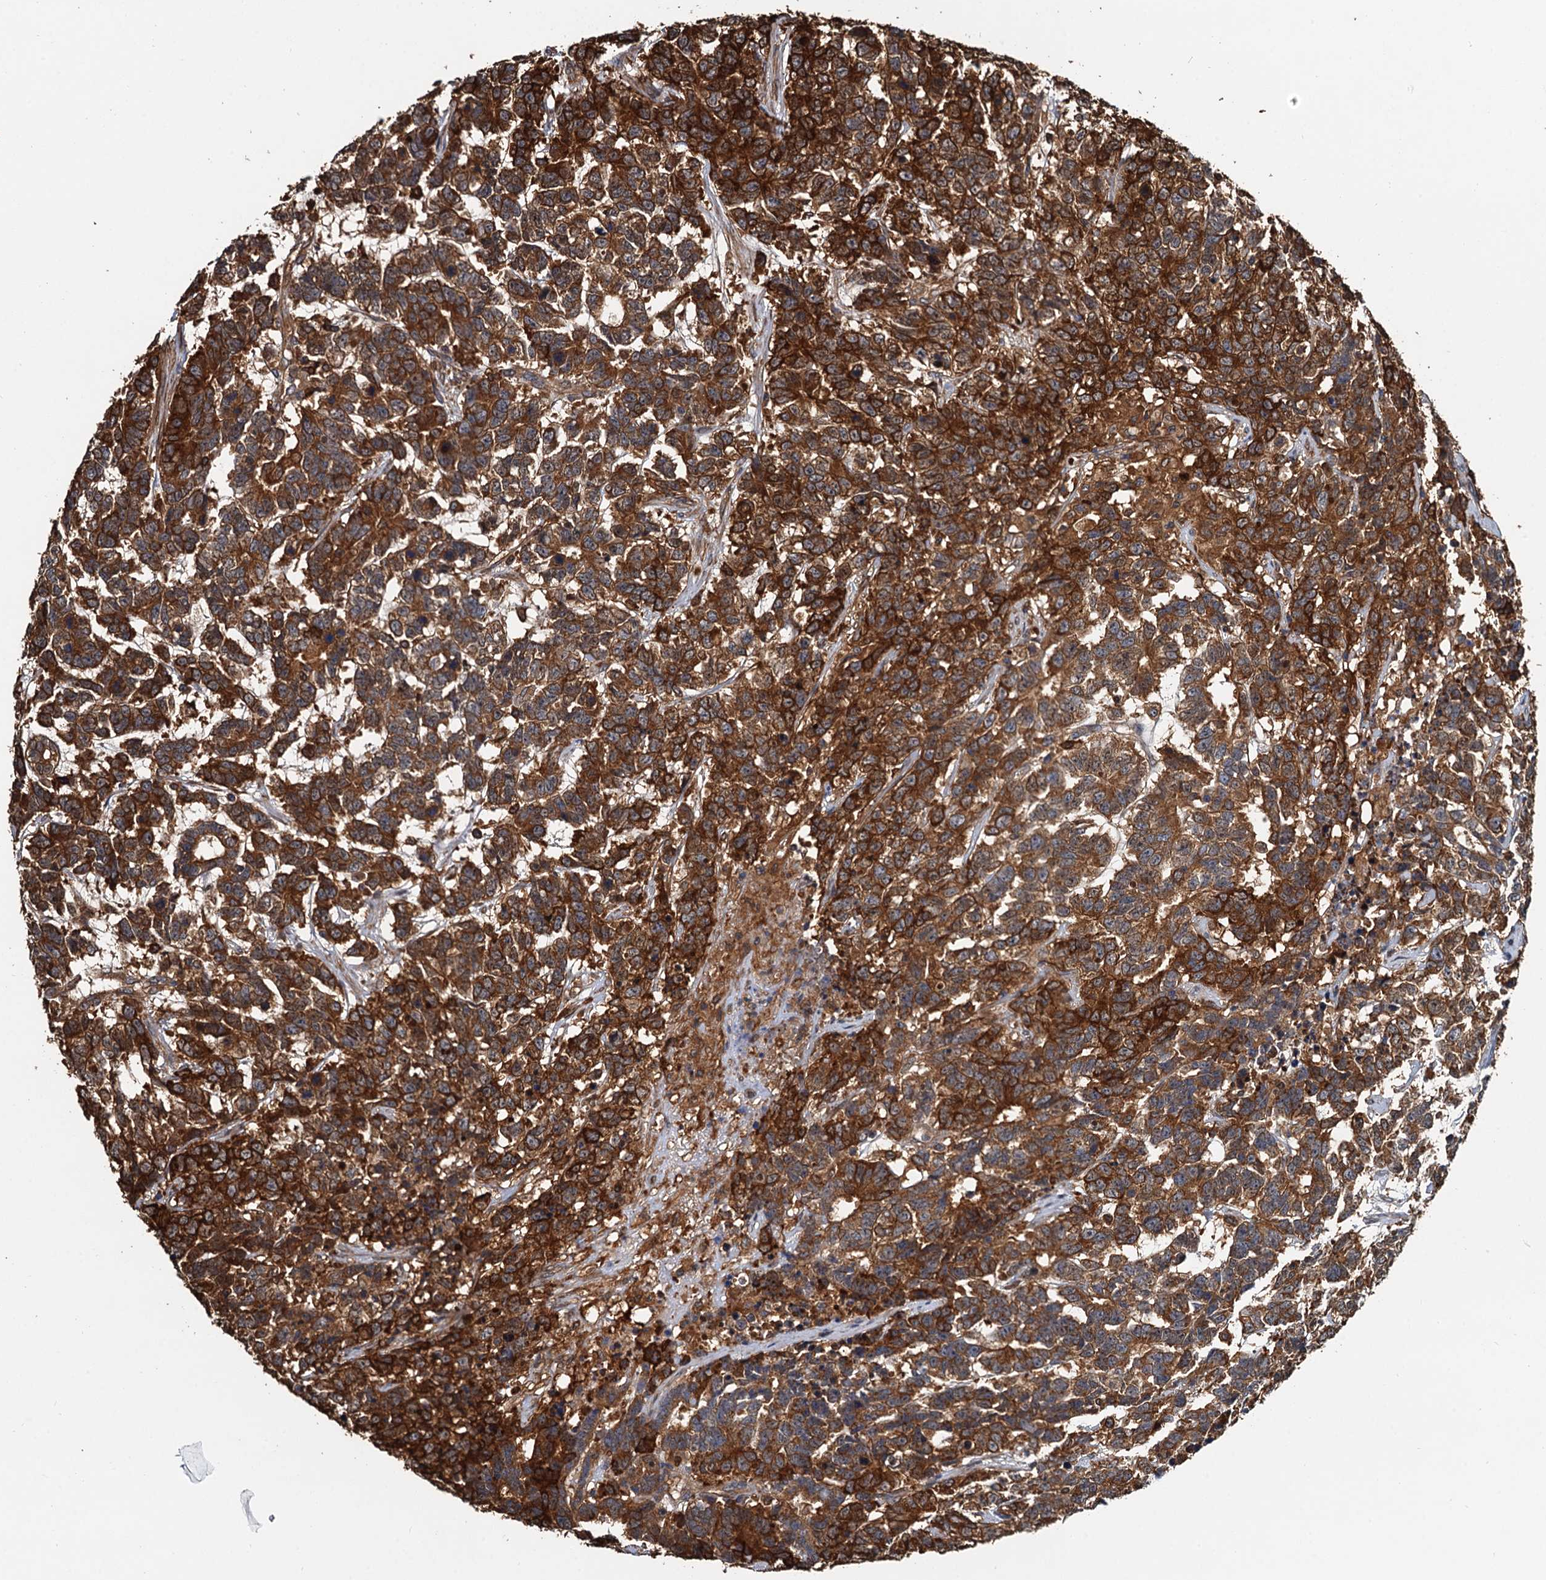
{"staining": {"intensity": "strong", "quantity": ">75%", "location": "cytoplasmic/membranous"}, "tissue": "testis cancer", "cell_type": "Tumor cells", "image_type": "cancer", "snomed": [{"axis": "morphology", "description": "Carcinoma, Embryonal, NOS"}, {"axis": "topography", "description": "Testis"}], "caption": "This photomicrograph demonstrates immunohistochemistry staining of embryonal carcinoma (testis), with high strong cytoplasmic/membranous expression in approximately >75% of tumor cells.", "gene": "USP6NL", "patient": {"sex": "male", "age": 26}}